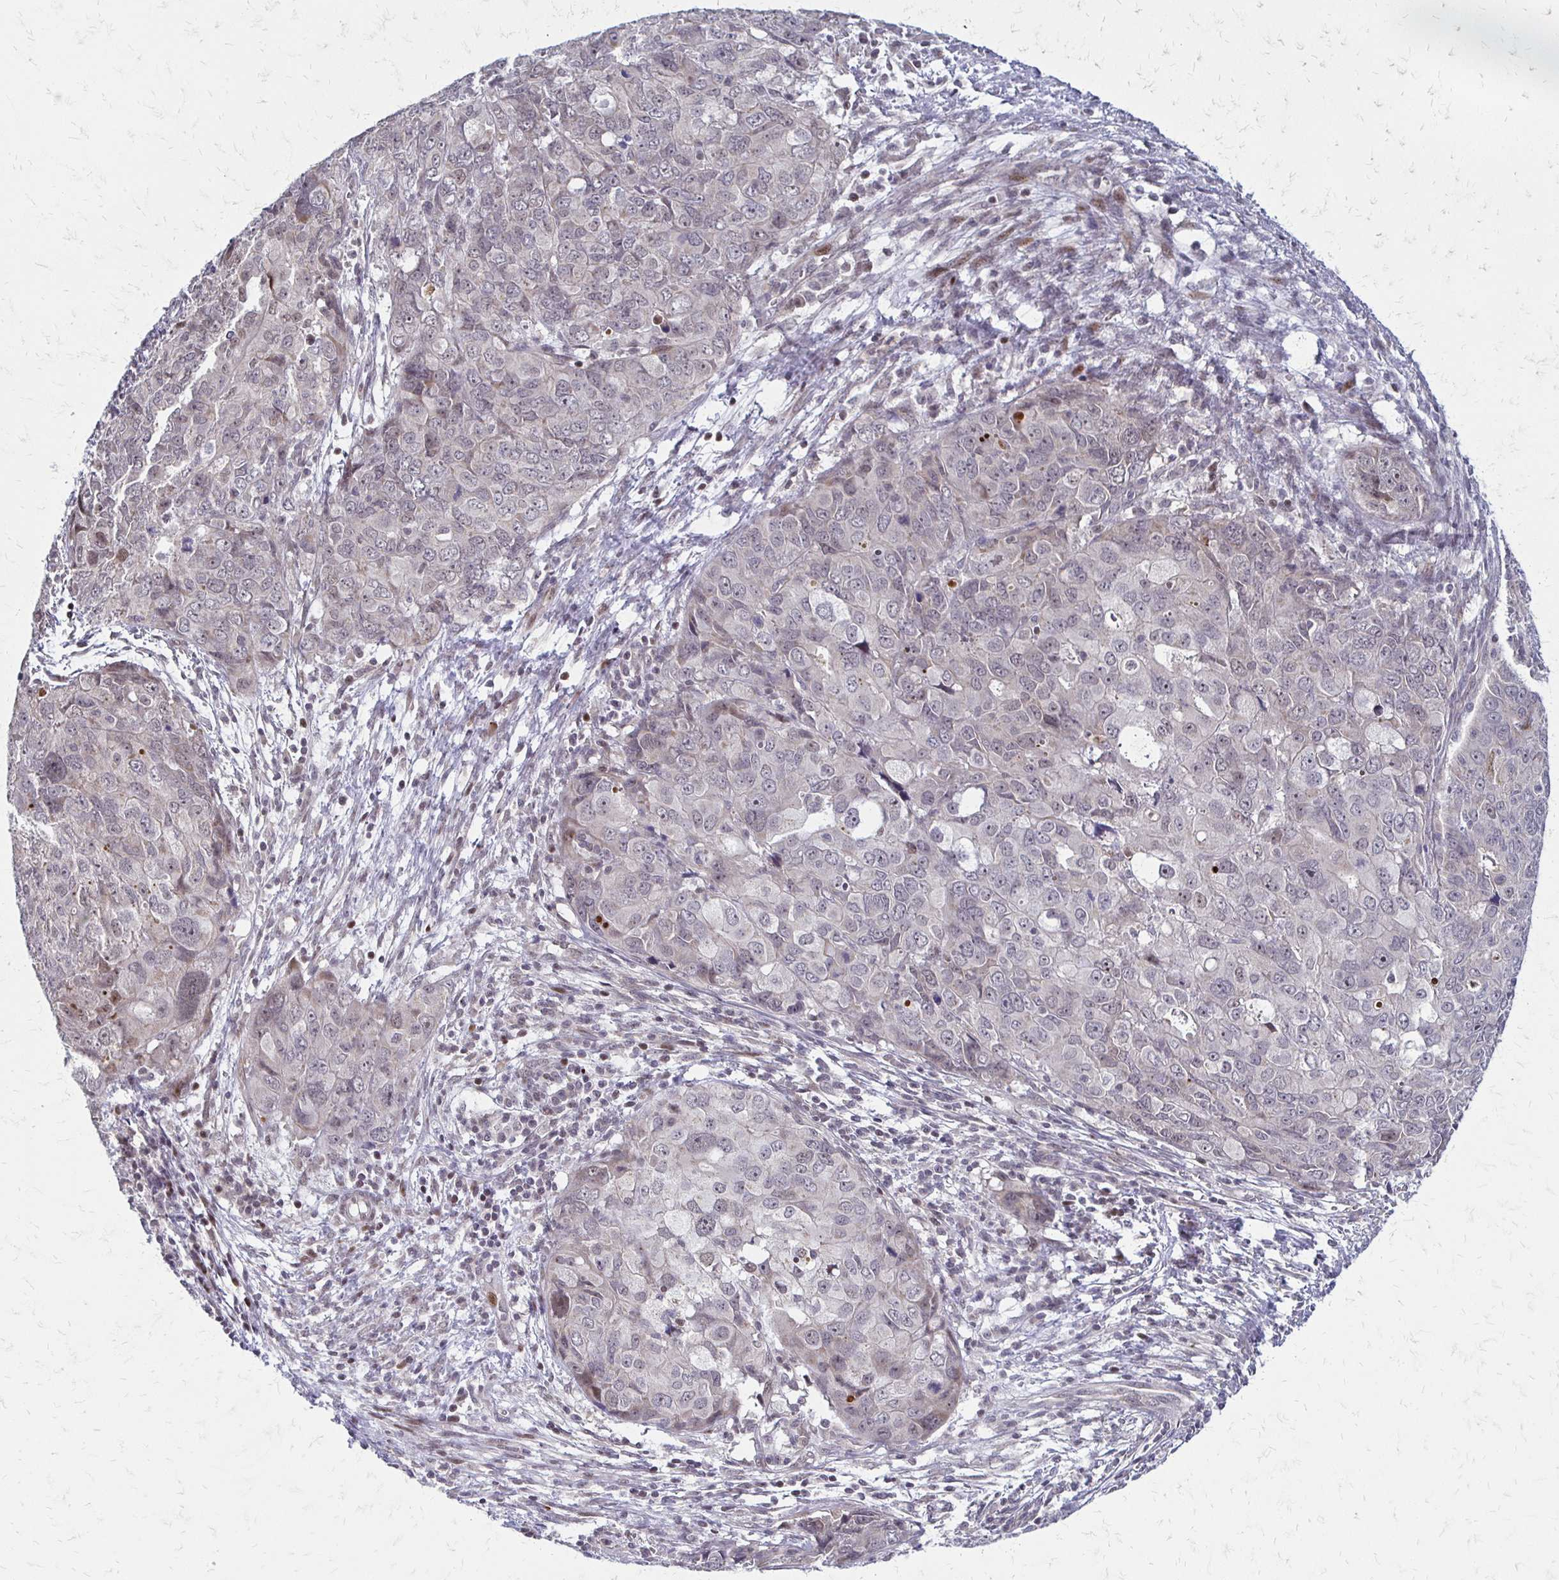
{"staining": {"intensity": "negative", "quantity": "none", "location": "none"}, "tissue": "endometrial cancer", "cell_type": "Tumor cells", "image_type": "cancer", "snomed": [{"axis": "morphology", "description": "Adenocarcinoma, NOS"}, {"axis": "topography", "description": "Uterus"}], "caption": "Tumor cells show no significant expression in endometrial cancer (adenocarcinoma).", "gene": "TRIR", "patient": {"sex": "female", "age": 79}}